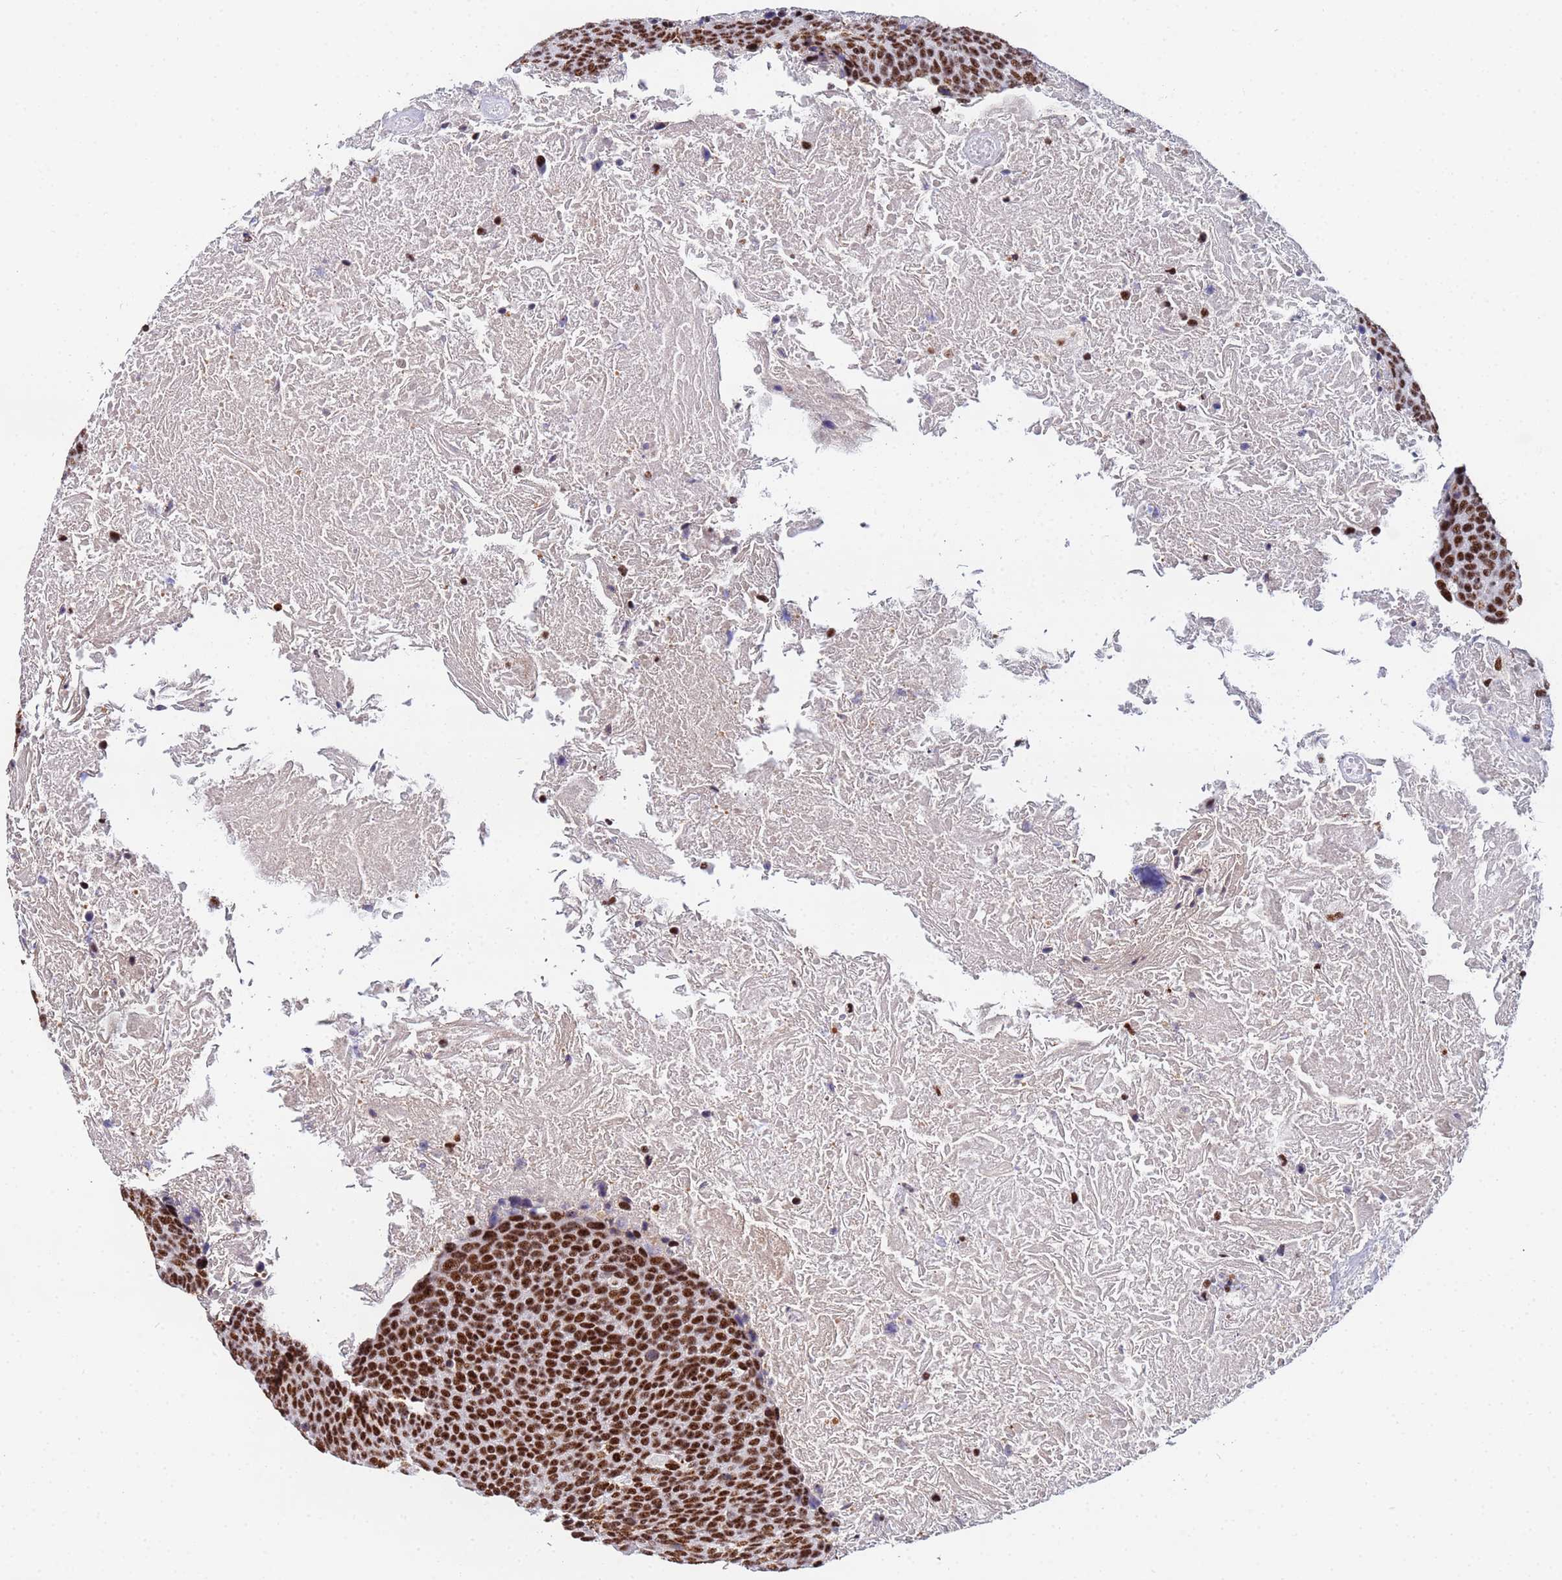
{"staining": {"intensity": "strong", "quantity": ">75%", "location": "nuclear"}, "tissue": "head and neck cancer", "cell_type": "Tumor cells", "image_type": "cancer", "snomed": [{"axis": "morphology", "description": "Squamous cell carcinoma, NOS"}, {"axis": "morphology", "description": "Squamous cell carcinoma, metastatic, NOS"}, {"axis": "topography", "description": "Lymph node"}, {"axis": "topography", "description": "Head-Neck"}], "caption": "A micrograph of metastatic squamous cell carcinoma (head and neck) stained for a protein demonstrates strong nuclear brown staining in tumor cells.", "gene": "SNRPA1", "patient": {"sex": "male", "age": 62}}